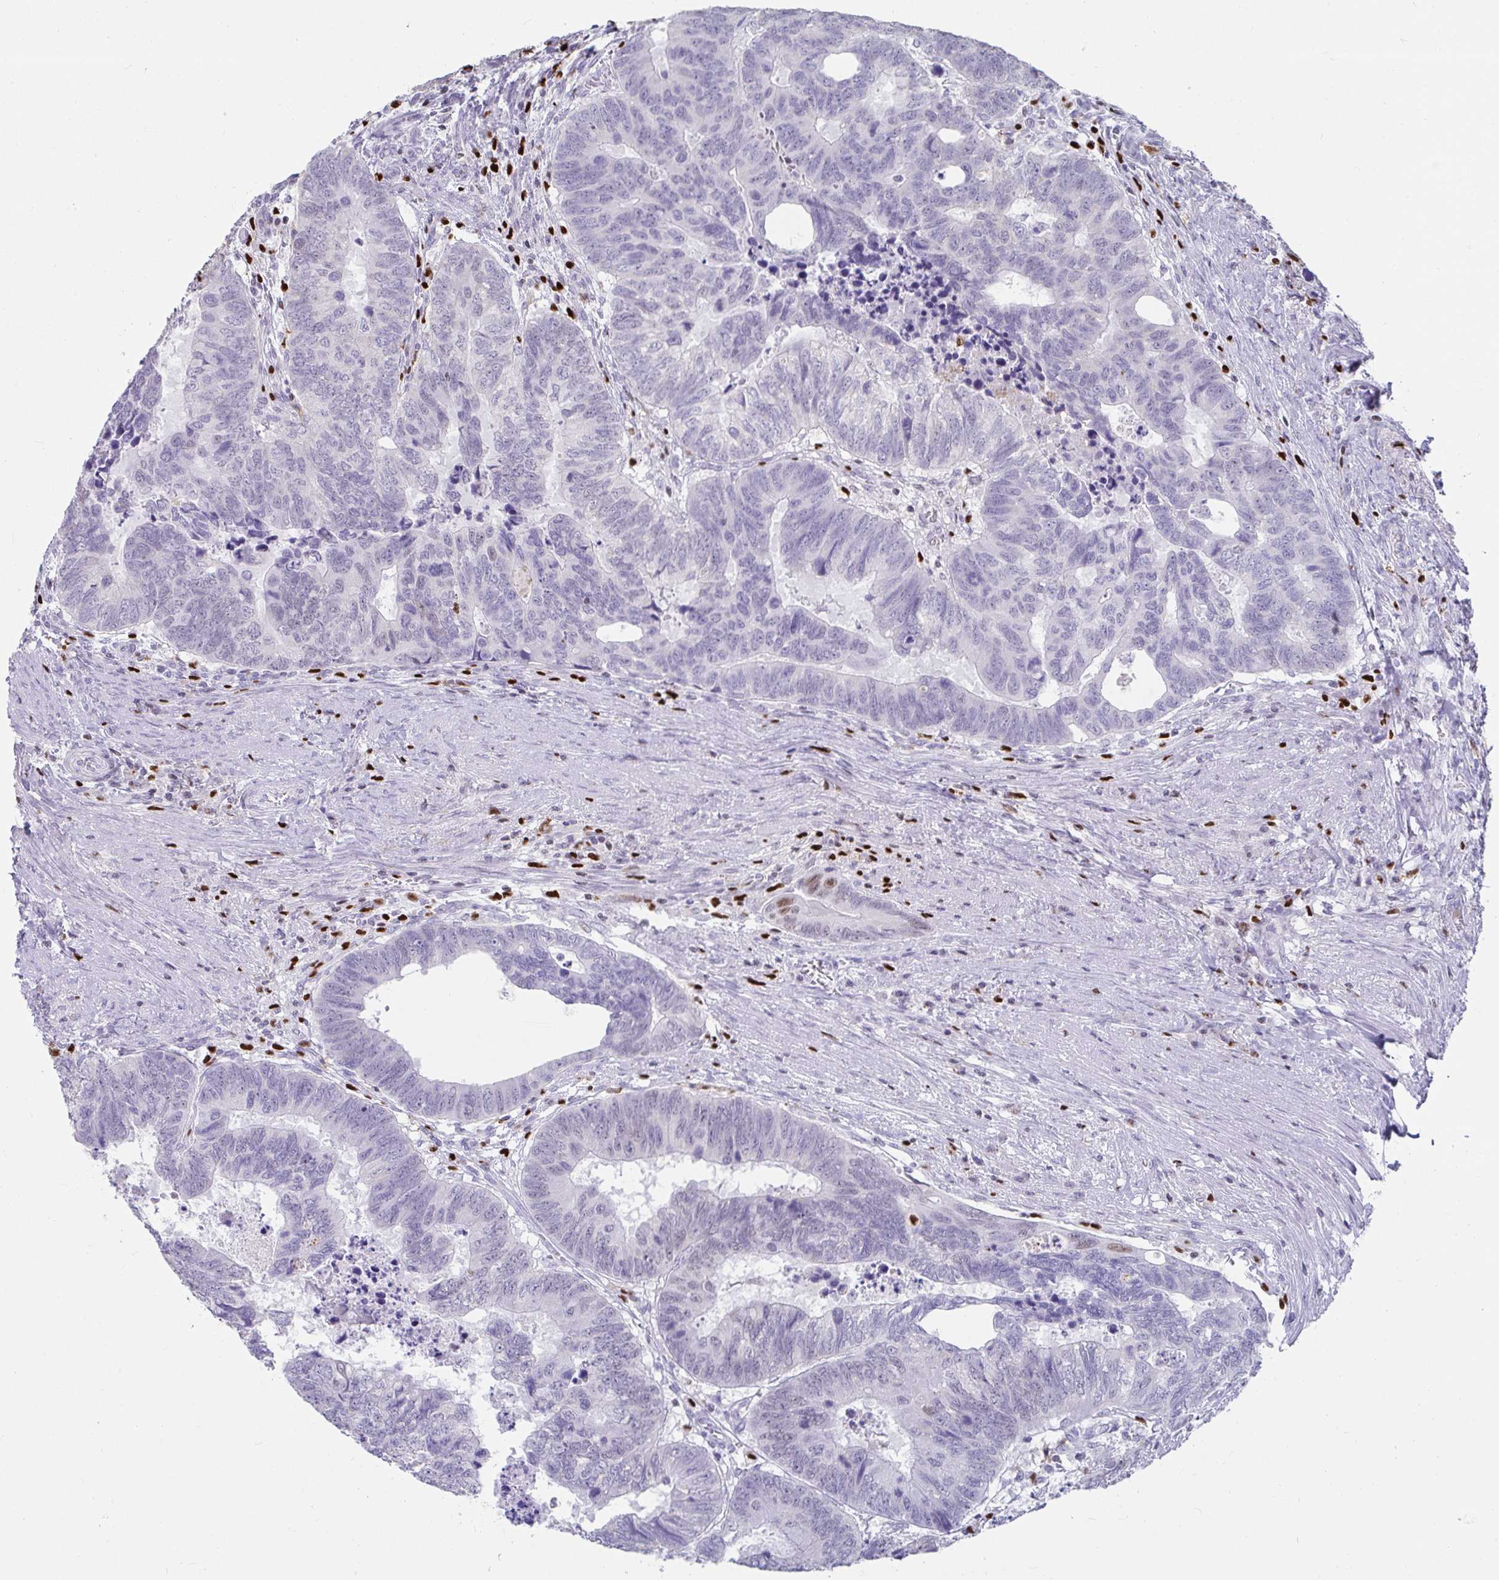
{"staining": {"intensity": "negative", "quantity": "none", "location": "none"}, "tissue": "colorectal cancer", "cell_type": "Tumor cells", "image_type": "cancer", "snomed": [{"axis": "morphology", "description": "Adenocarcinoma, NOS"}, {"axis": "topography", "description": "Colon"}], "caption": "The immunohistochemistry (IHC) photomicrograph has no significant expression in tumor cells of colorectal adenocarcinoma tissue. (DAB immunohistochemistry with hematoxylin counter stain).", "gene": "ZNF586", "patient": {"sex": "male", "age": 62}}